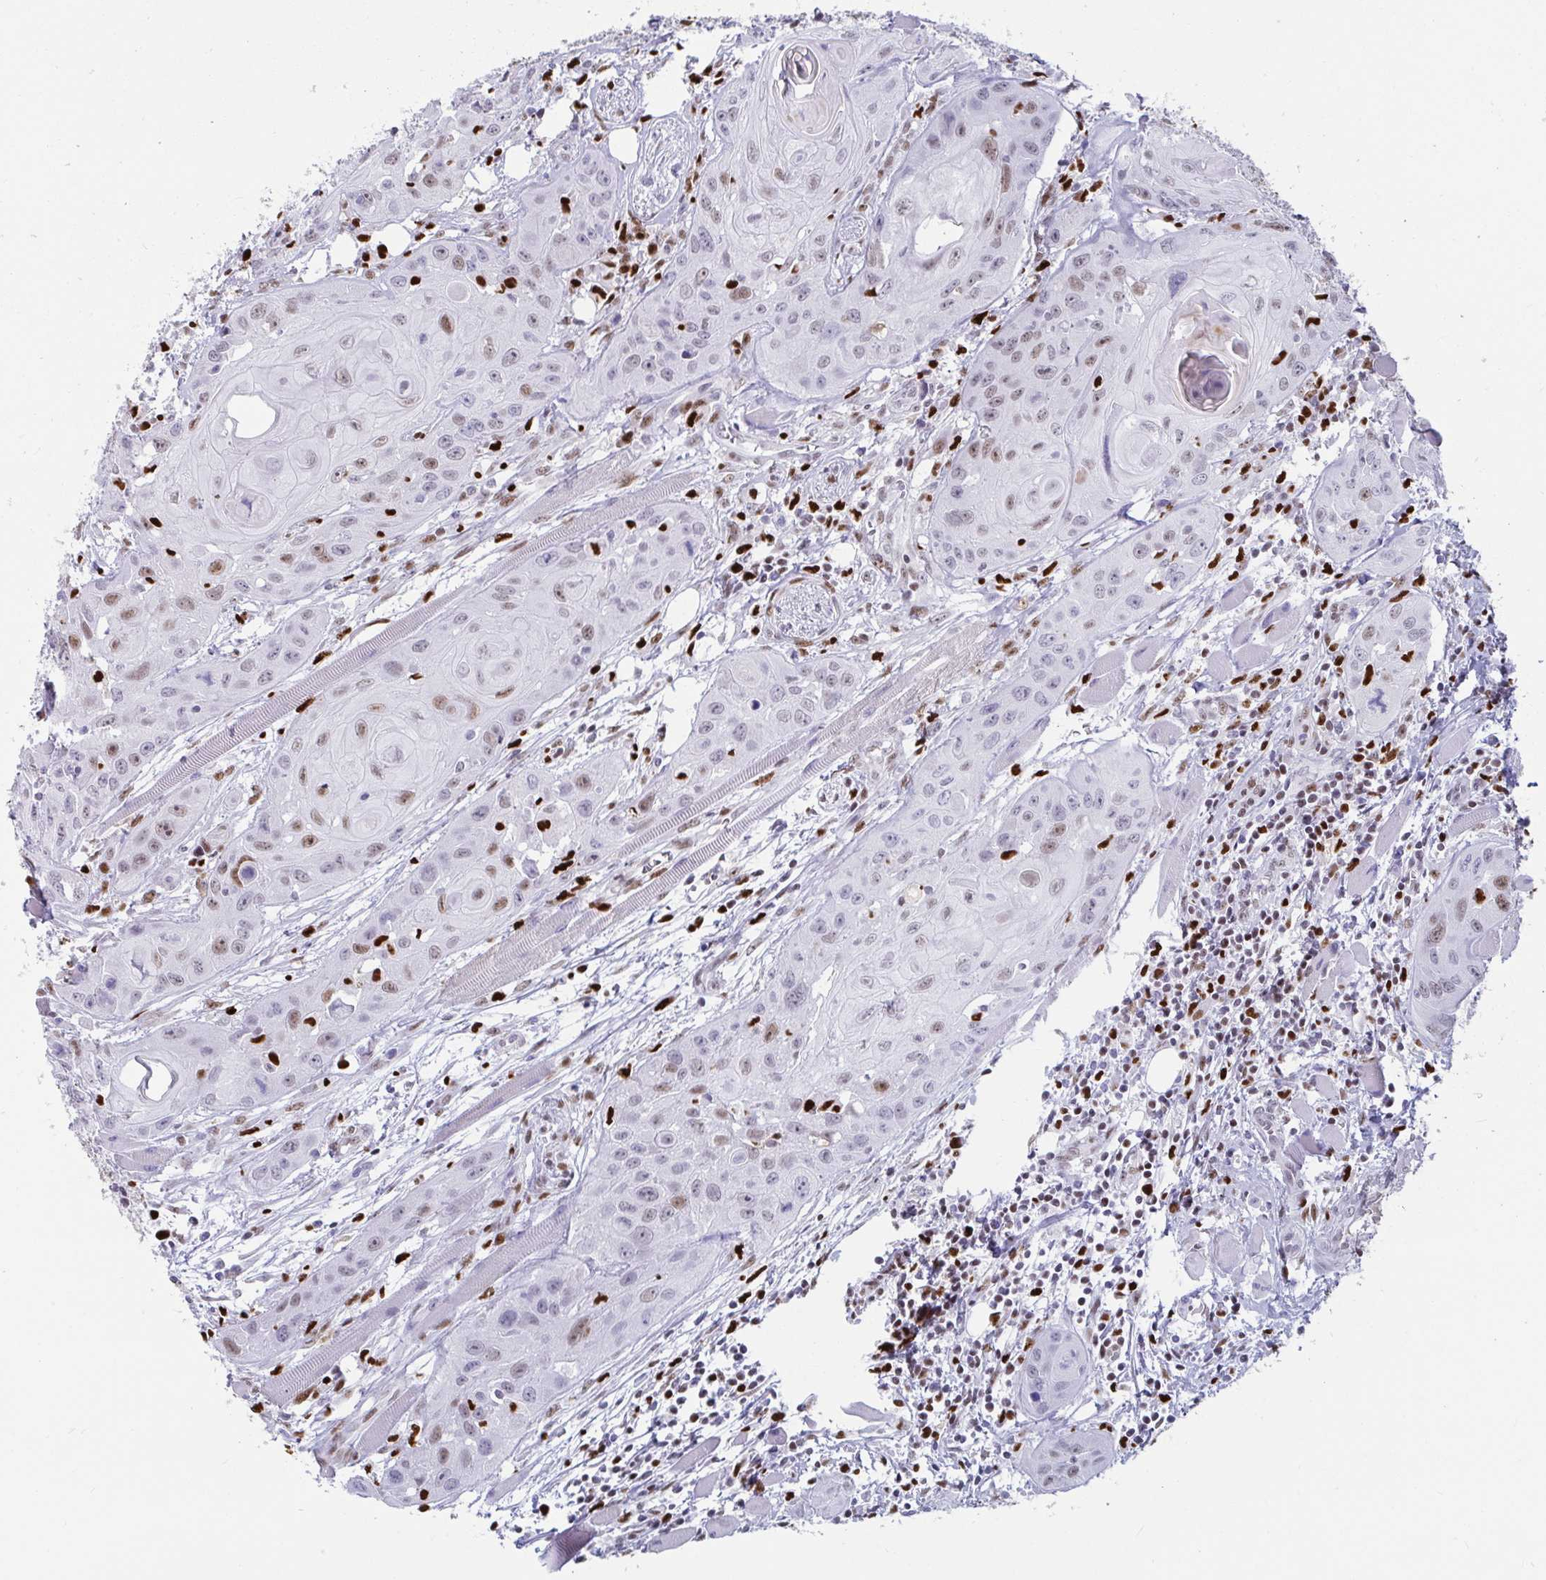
{"staining": {"intensity": "weak", "quantity": "25%-75%", "location": "nuclear"}, "tissue": "head and neck cancer", "cell_type": "Tumor cells", "image_type": "cancer", "snomed": [{"axis": "morphology", "description": "Squamous cell carcinoma, NOS"}, {"axis": "topography", "description": "Oral tissue"}, {"axis": "topography", "description": "Head-Neck"}], "caption": "This is a micrograph of immunohistochemistry (IHC) staining of head and neck squamous cell carcinoma, which shows weak positivity in the nuclear of tumor cells.", "gene": "ZNF586", "patient": {"sex": "male", "age": 58}}